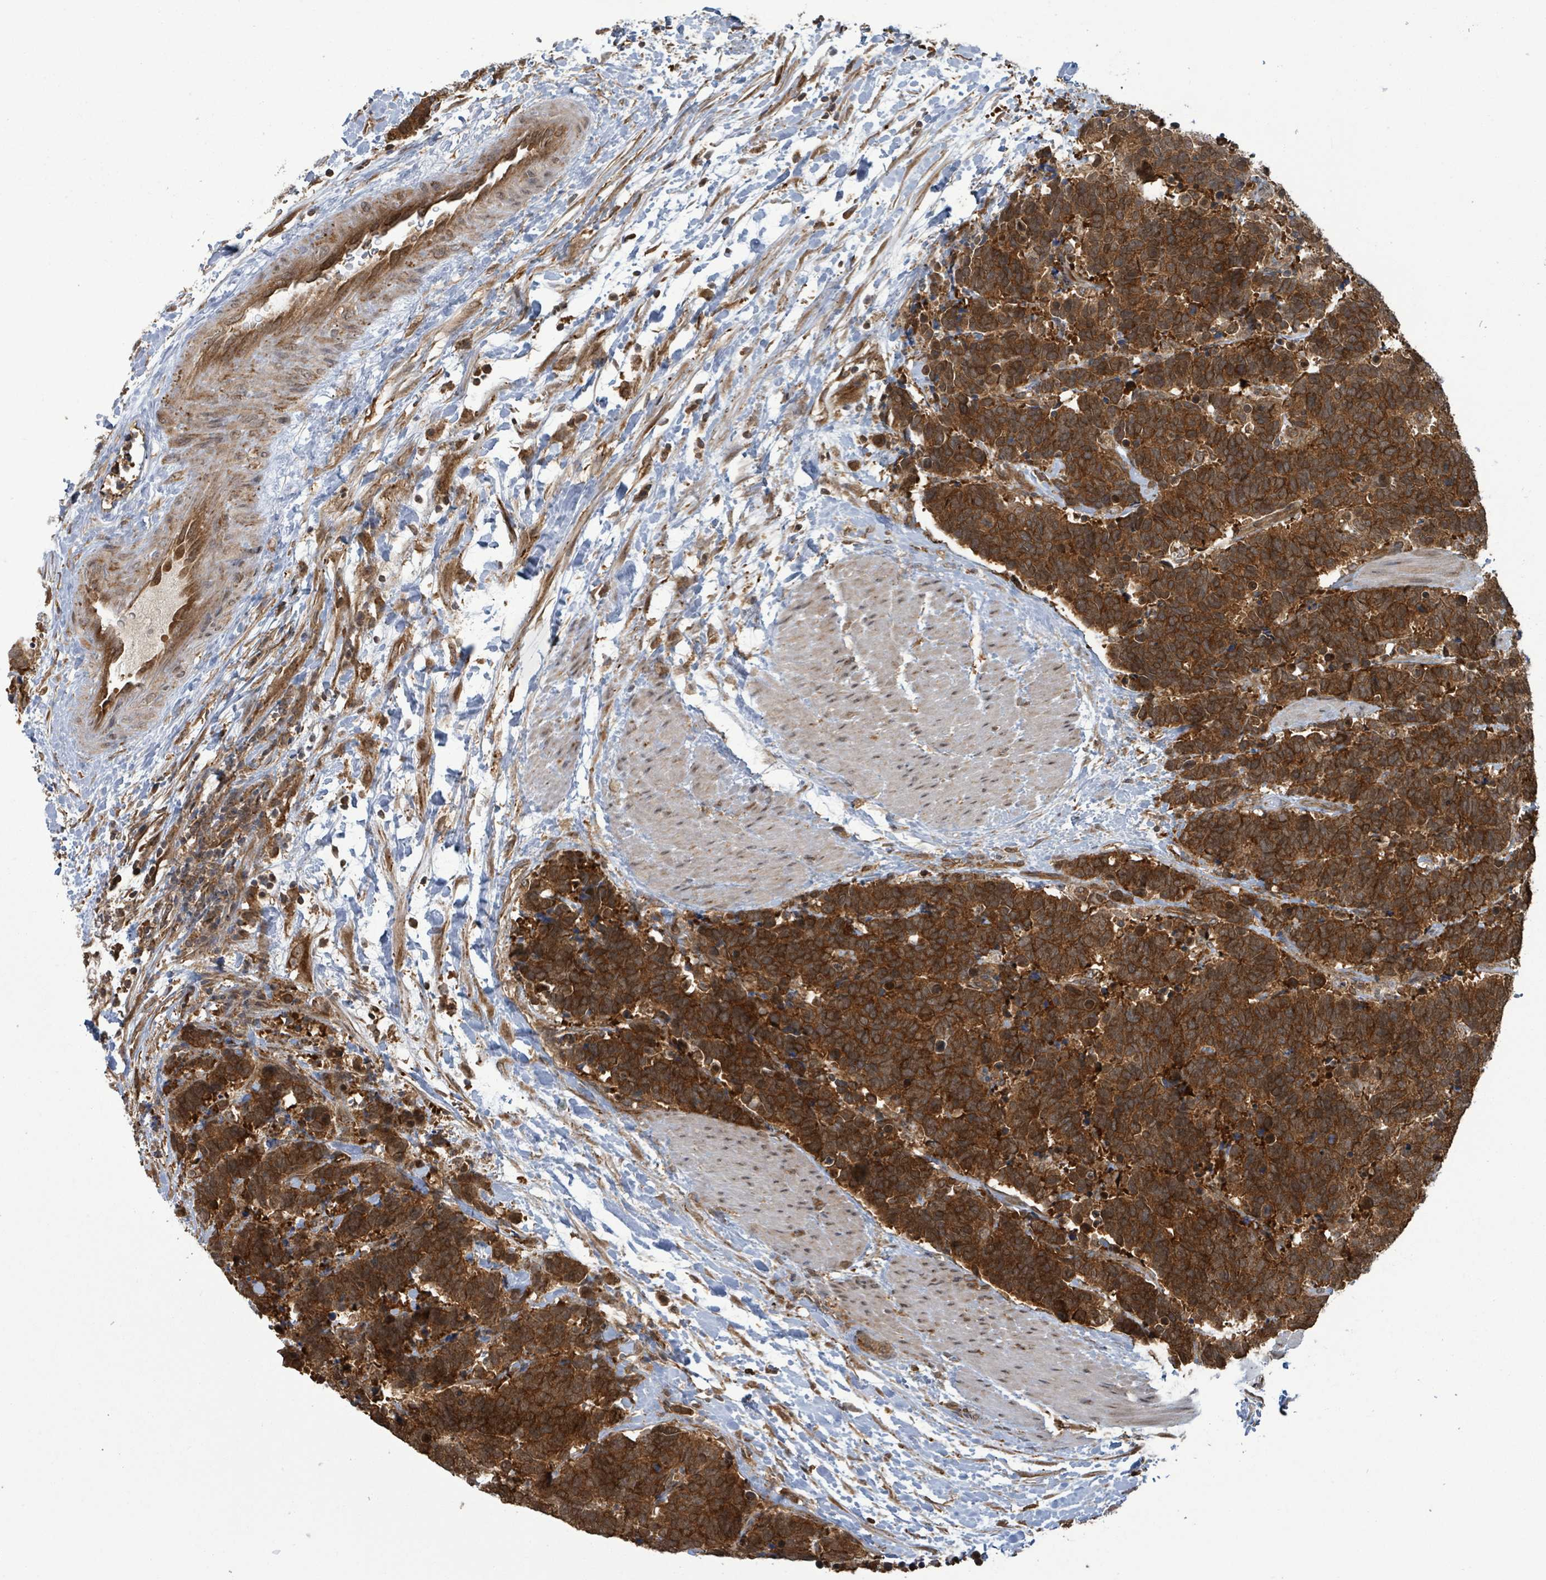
{"staining": {"intensity": "strong", "quantity": ">75%", "location": "cytoplasmic/membranous"}, "tissue": "carcinoid", "cell_type": "Tumor cells", "image_type": "cancer", "snomed": [{"axis": "morphology", "description": "Carcinoma, NOS"}, {"axis": "morphology", "description": "Carcinoid, malignant, NOS"}, {"axis": "topography", "description": "Prostate"}], "caption": "Immunohistochemistry (DAB (3,3'-diaminobenzidine)) staining of human carcinoid displays strong cytoplasmic/membranous protein expression in approximately >75% of tumor cells. Using DAB (3,3'-diaminobenzidine) (brown) and hematoxylin (blue) stains, captured at high magnification using brightfield microscopy.", "gene": "KLC1", "patient": {"sex": "male", "age": 57}}